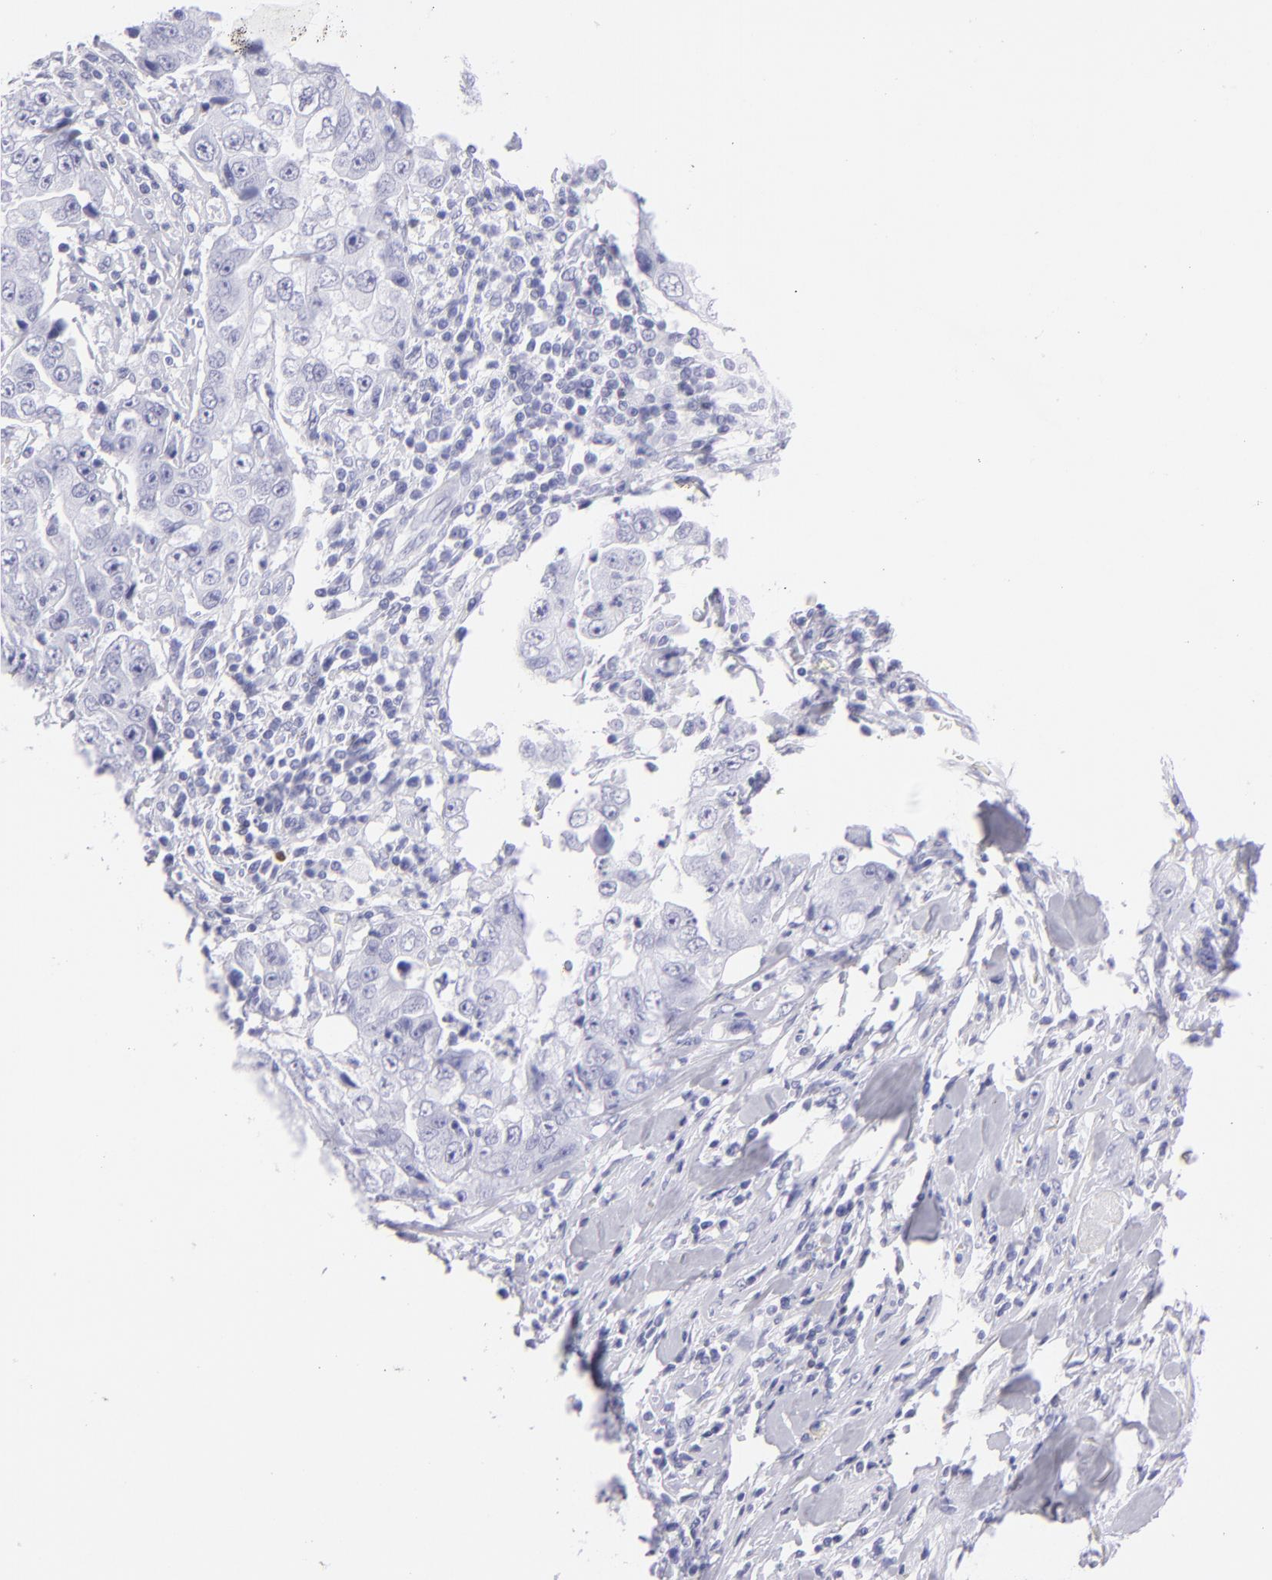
{"staining": {"intensity": "negative", "quantity": "none", "location": "none"}, "tissue": "lung cancer", "cell_type": "Tumor cells", "image_type": "cancer", "snomed": [{"axis": "morphology", "description": "Squamous cell carcinoma, NOS"}, {"axis": "topography", "description": "Lung"}], "caption": "Immunohistochemistry (IHC) histopathology image of neoplastic tissue: lung cancer stained with DAB reveals no significant protein positivity in tumor cells. The staining was performed using DAB to visualize the protein expression in brown, while the nuclei were stained in blue with hematoxylin (Magnification: 20x).", "gene": "PVALB", "patient": {"sex": "male", "age": 64}}